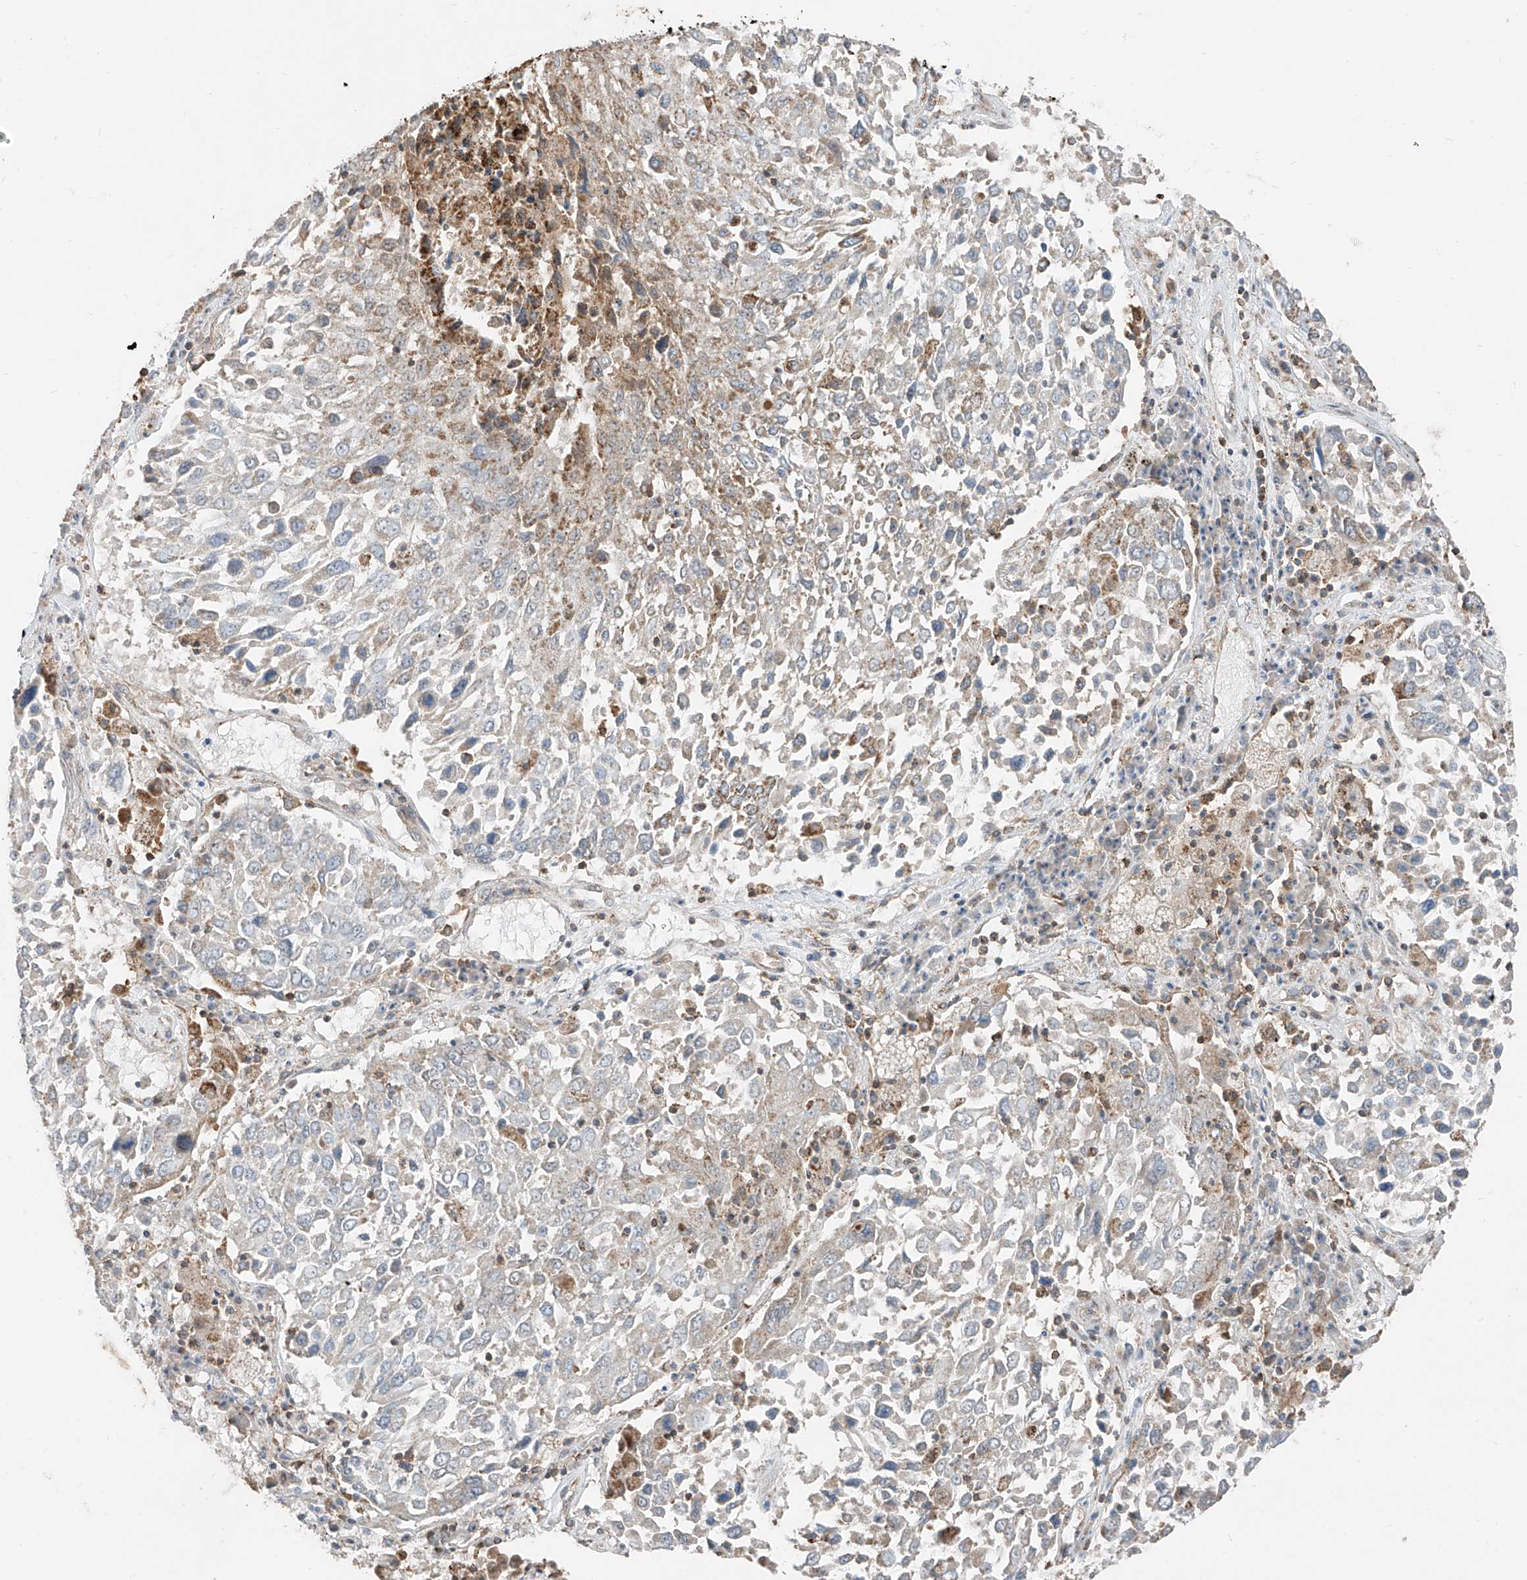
{"staining": {"intensity": "weak", "quantity": "<25%", "location": "cytoplasmic/membranous"}, "tissue": "lung cancer", "cell_type": "Tumor cells", "image_type": "cancer", "snomed": [{"axis": "morphology", "description": "Squamous cell carcinoma, NOS"}, {"axis": "topography", "description": "Lung"}], "caption": "This image is of squamous cell carcinoma (lung) stained with immunohistochemistry (IHC) to label a protein in brown with the nuclei are counter-stained blue. There is no positivity in tumor cells.", "gene": "ETHE1", "patient": {"sex": "male", "age": 65}}